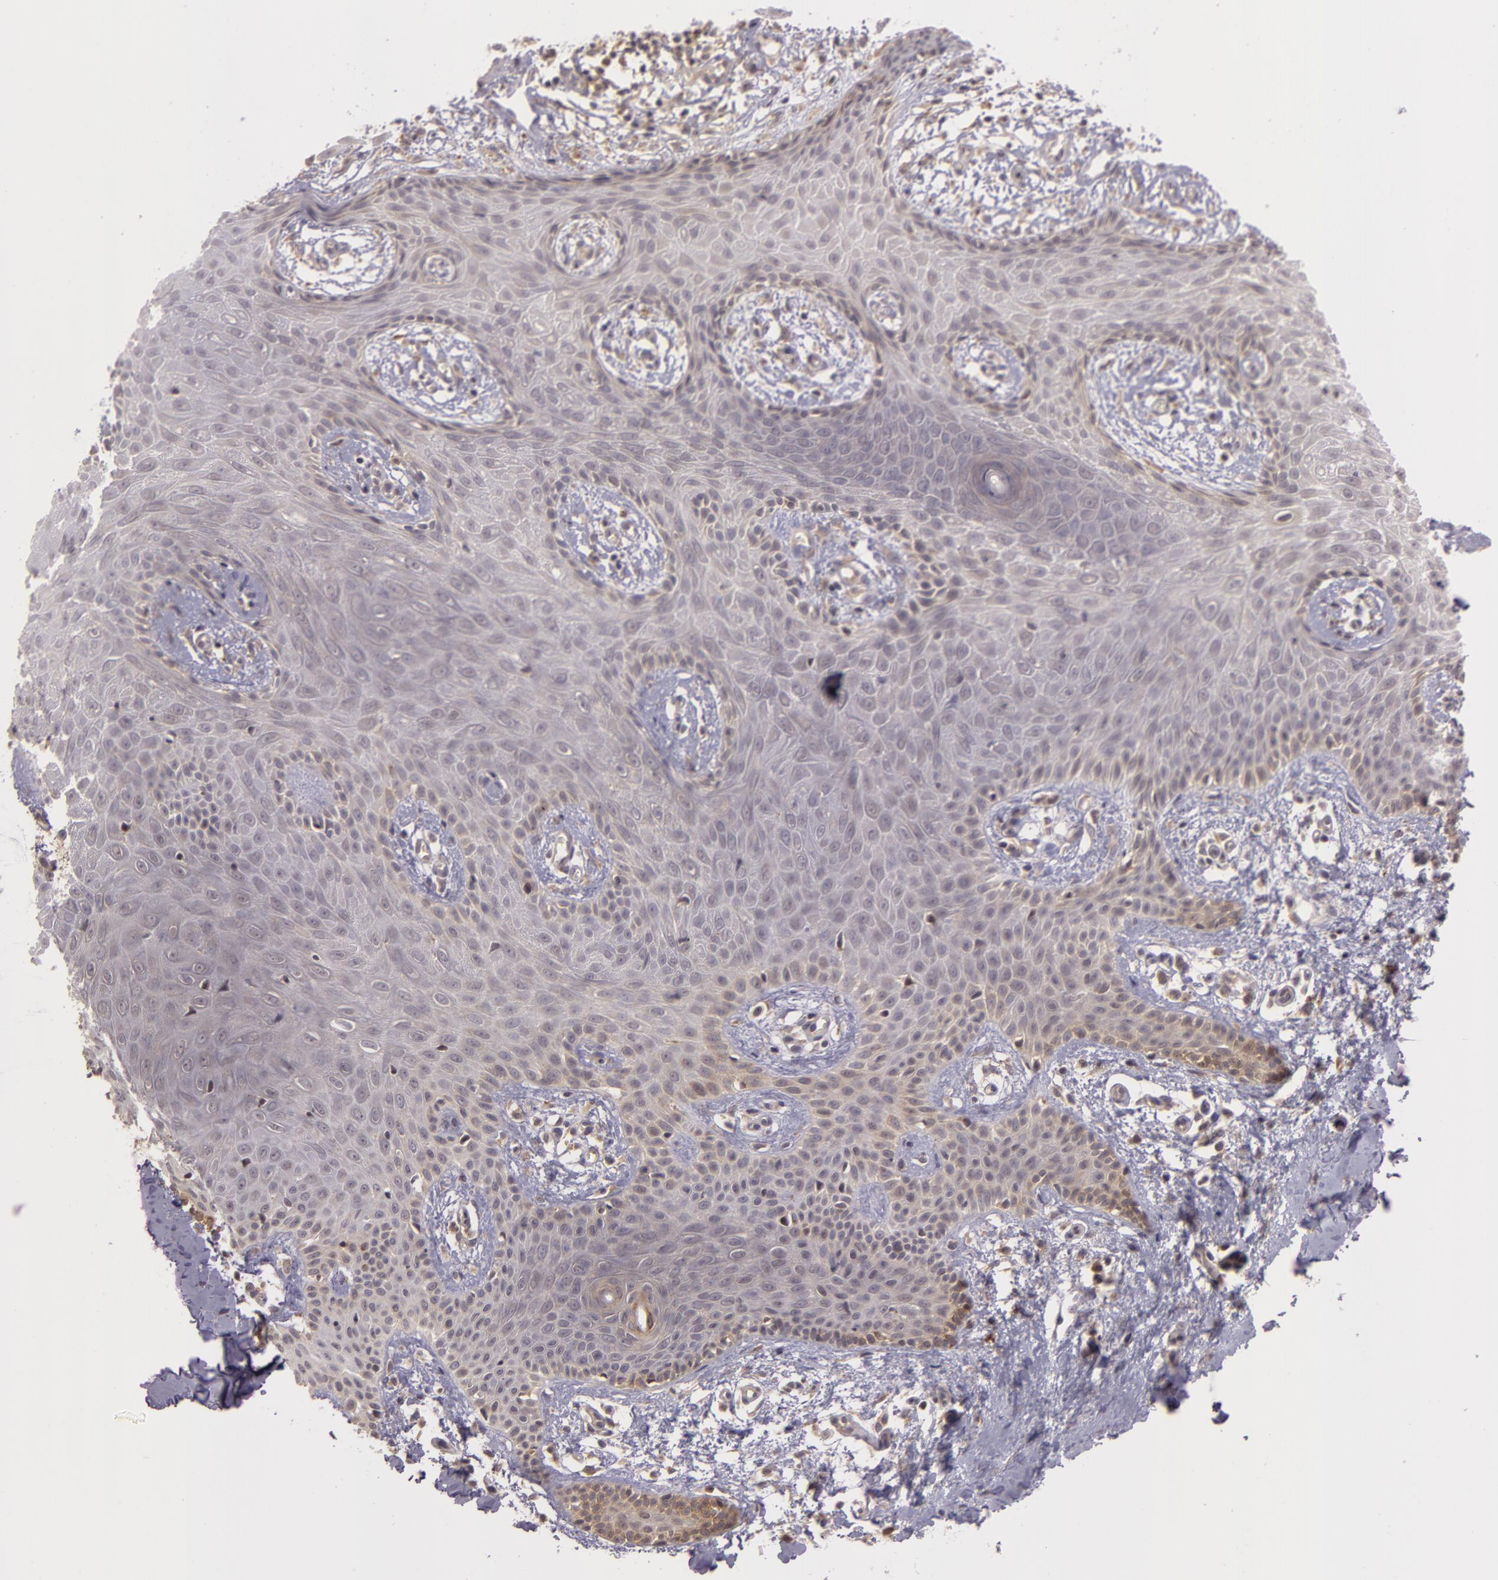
{"staining": {"intensity": "weak", "quantity": ">75%", "location": "cytoplasmic/membranous"}, "tissue": "skin cancer", "cell_type": "Tumor cells", "image_type": "cancer", "snomed": [{"axis": "morphology", "description": "Basal cell carcinoma"}, {"axis": "topography", "description": "Skin"}], "caption": "Tumor cells display low levels of weak cytoplasmic/membranous expression in approximately >75% of cells in skin cancer.", "gene": "PPP1R3F", "patient": {"sex": "male", "age": 75}}